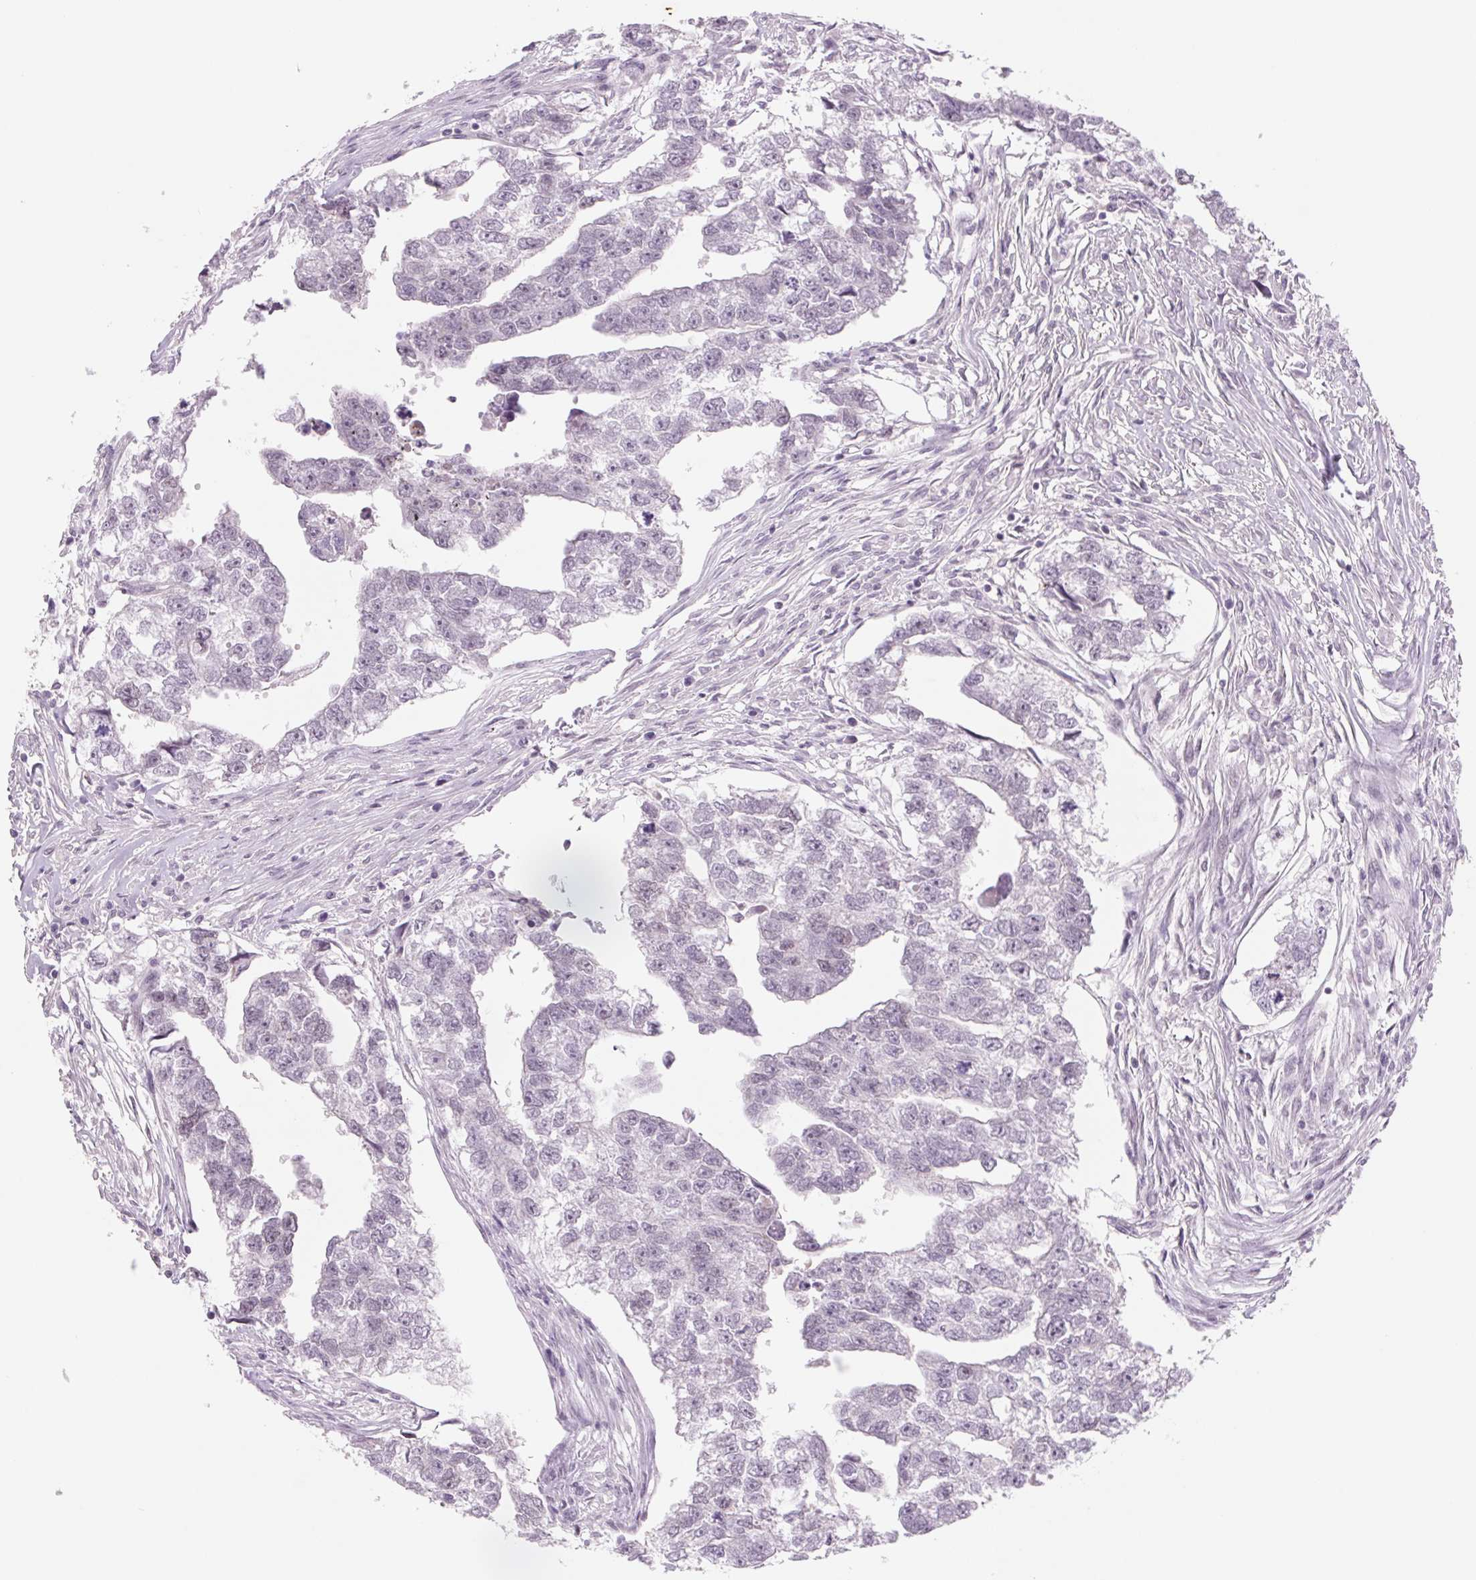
{"staining": {"intensity": "negative", "quantity": "none", "location": "none"}, "tissue": "testis cancer", "cell_type": "Tumor cells", "image_type": "cancer", "snomed": [{"axis": "morphology", "description": "Carcinoma, Embryonal, NOS"}, {"axis": "morphology", "description": "Teratoma, malignant, NOS"}, {"axis": "topography", "description": "Testis"}], "caption": "IHC histopathology image of neoplastic tissue: human teratoma (malignant) (testis) stained with DAB demonstrates no significant protein staining in tumor cells. (Stains: DAB (3,3'-diaminobenzidine) immunohistochemistry with hematoxylin counter stain, Microscopy: brightfield microscopy at high magnification).", "gene": "KRT1", "patient": {"sex": "male", "age": 44}}